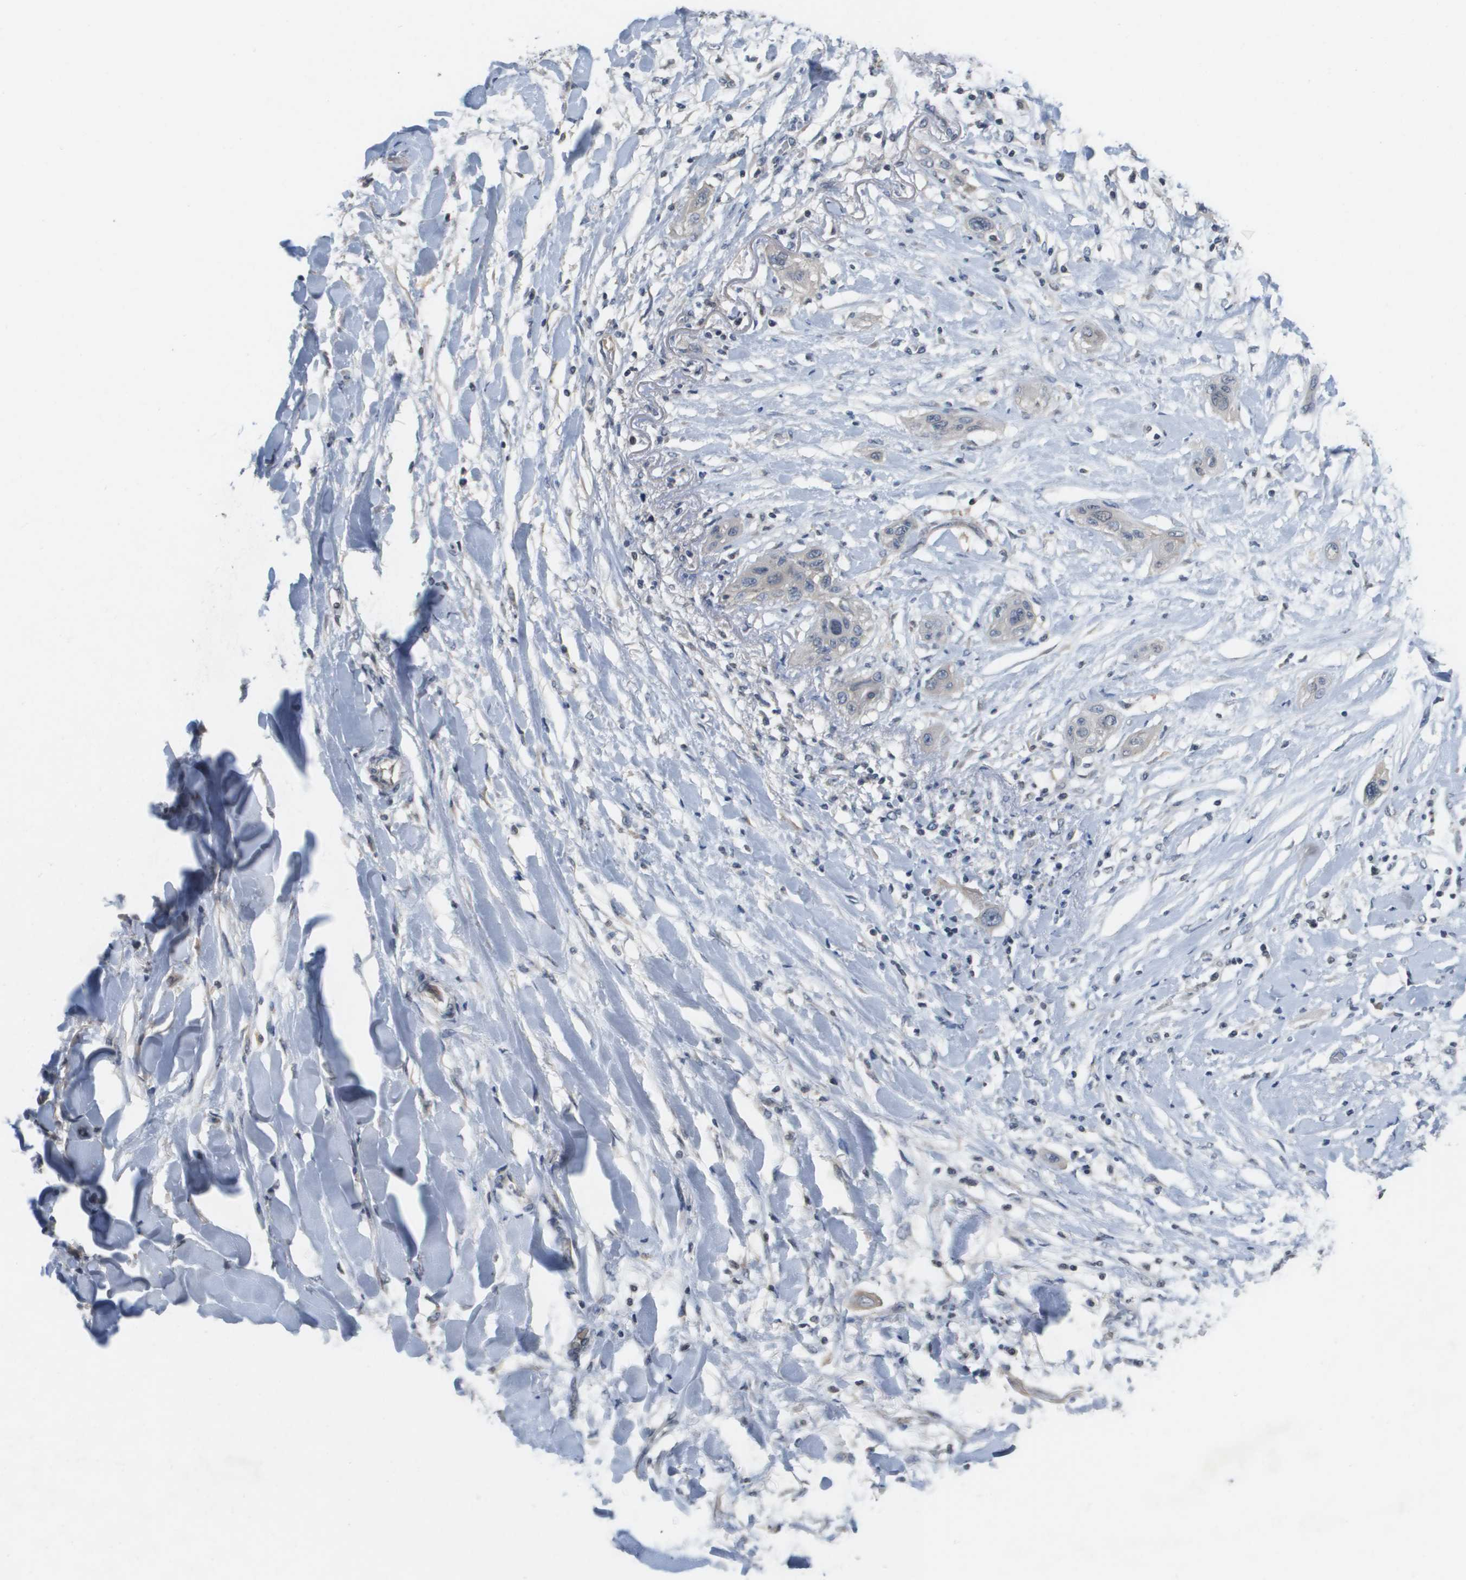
{"staining": {"intensity": "negative", "quantity": "none", "location": "none"}, "tissue": "lung cancer", "cell_type": "Tumor cells", "image_type": "cancer", "snomed": [{"axis": "morphology", "description": "Squamous cell carcinoma, NOS"}, {"axis": "topography", "description": "Lung"}], "caption": "IHC micrograph of lung cancer (squamous cell carcinoma) stained for a protein (brown), which reveals no staining in tumor cells. (DAB (3,3'-diaminobenzidine) IHC visualized using brightfield microscopy, high magnification).", "gene": "CAPN11", "patient": {"sex": "female", "age": 47}}